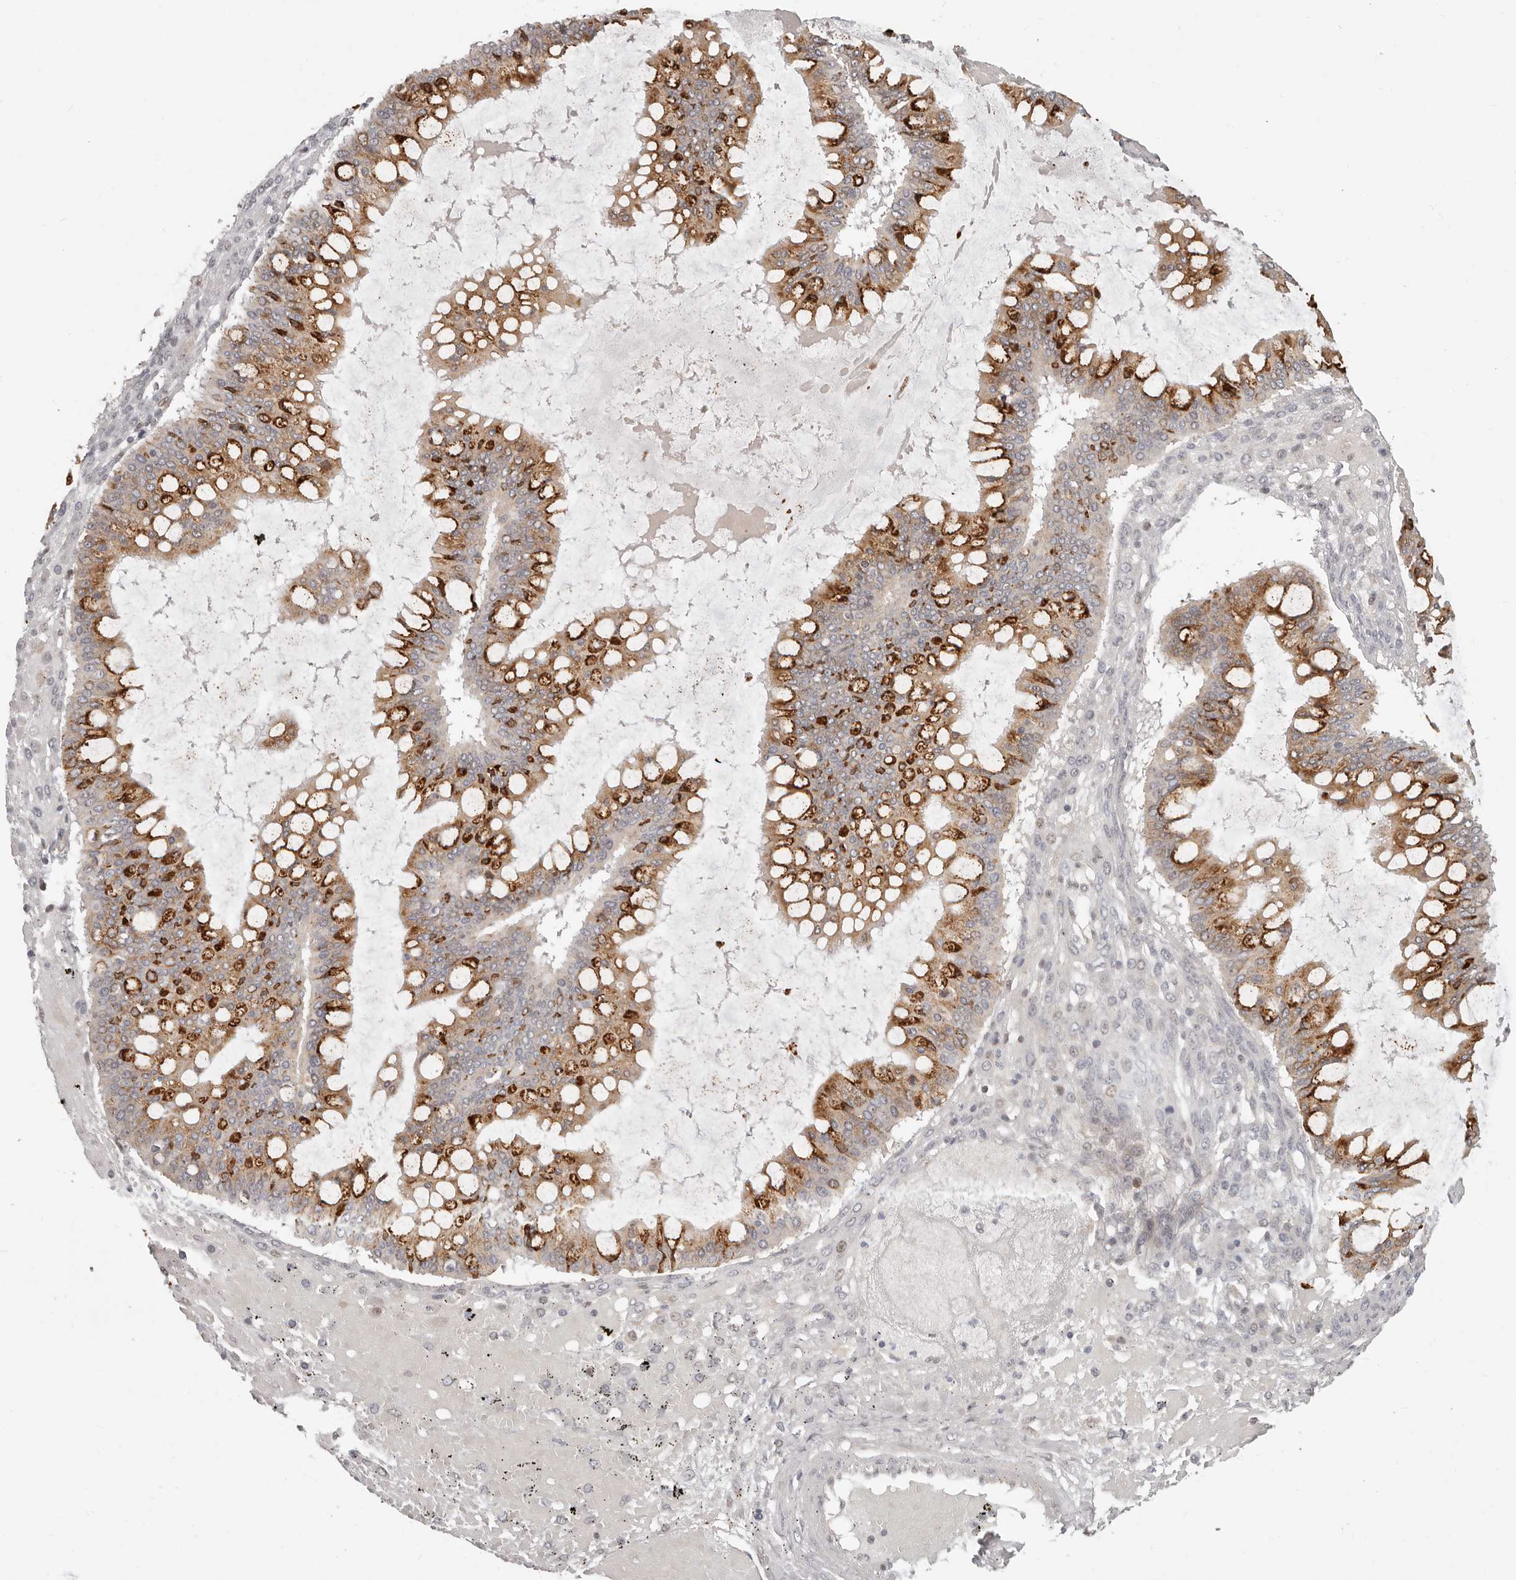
{"staining": {"intensity": "strong", "quantity": "25%-75%", "location": "cytoplasmic/membranous"}, "tissue": "ovarian cancer", "cell_type": "Tumor cells", "image_type": "cancer", "snomed": [{"axis": "morphology", "description": "Cystadenocarcinoma, mucinous, NOS"}, {"axis": "topography", "description": "Ovary"}], "caption": "Immunohistochemistry (IHC) staining of ovarian cancer (mucinous cystadenocarcinoma), which displays high levels of strong cytoplasmic/membranous expression in approximately 25%-75% of tumor cells indicating strong cytoplasmic/membranous protein staining. The staining was performed using DAB (brown) for protein detection and nuclei were counterstained in hematoxylin (blue).", "gene": "RFC2", "patient": {"sex": "female", "age": 73}}